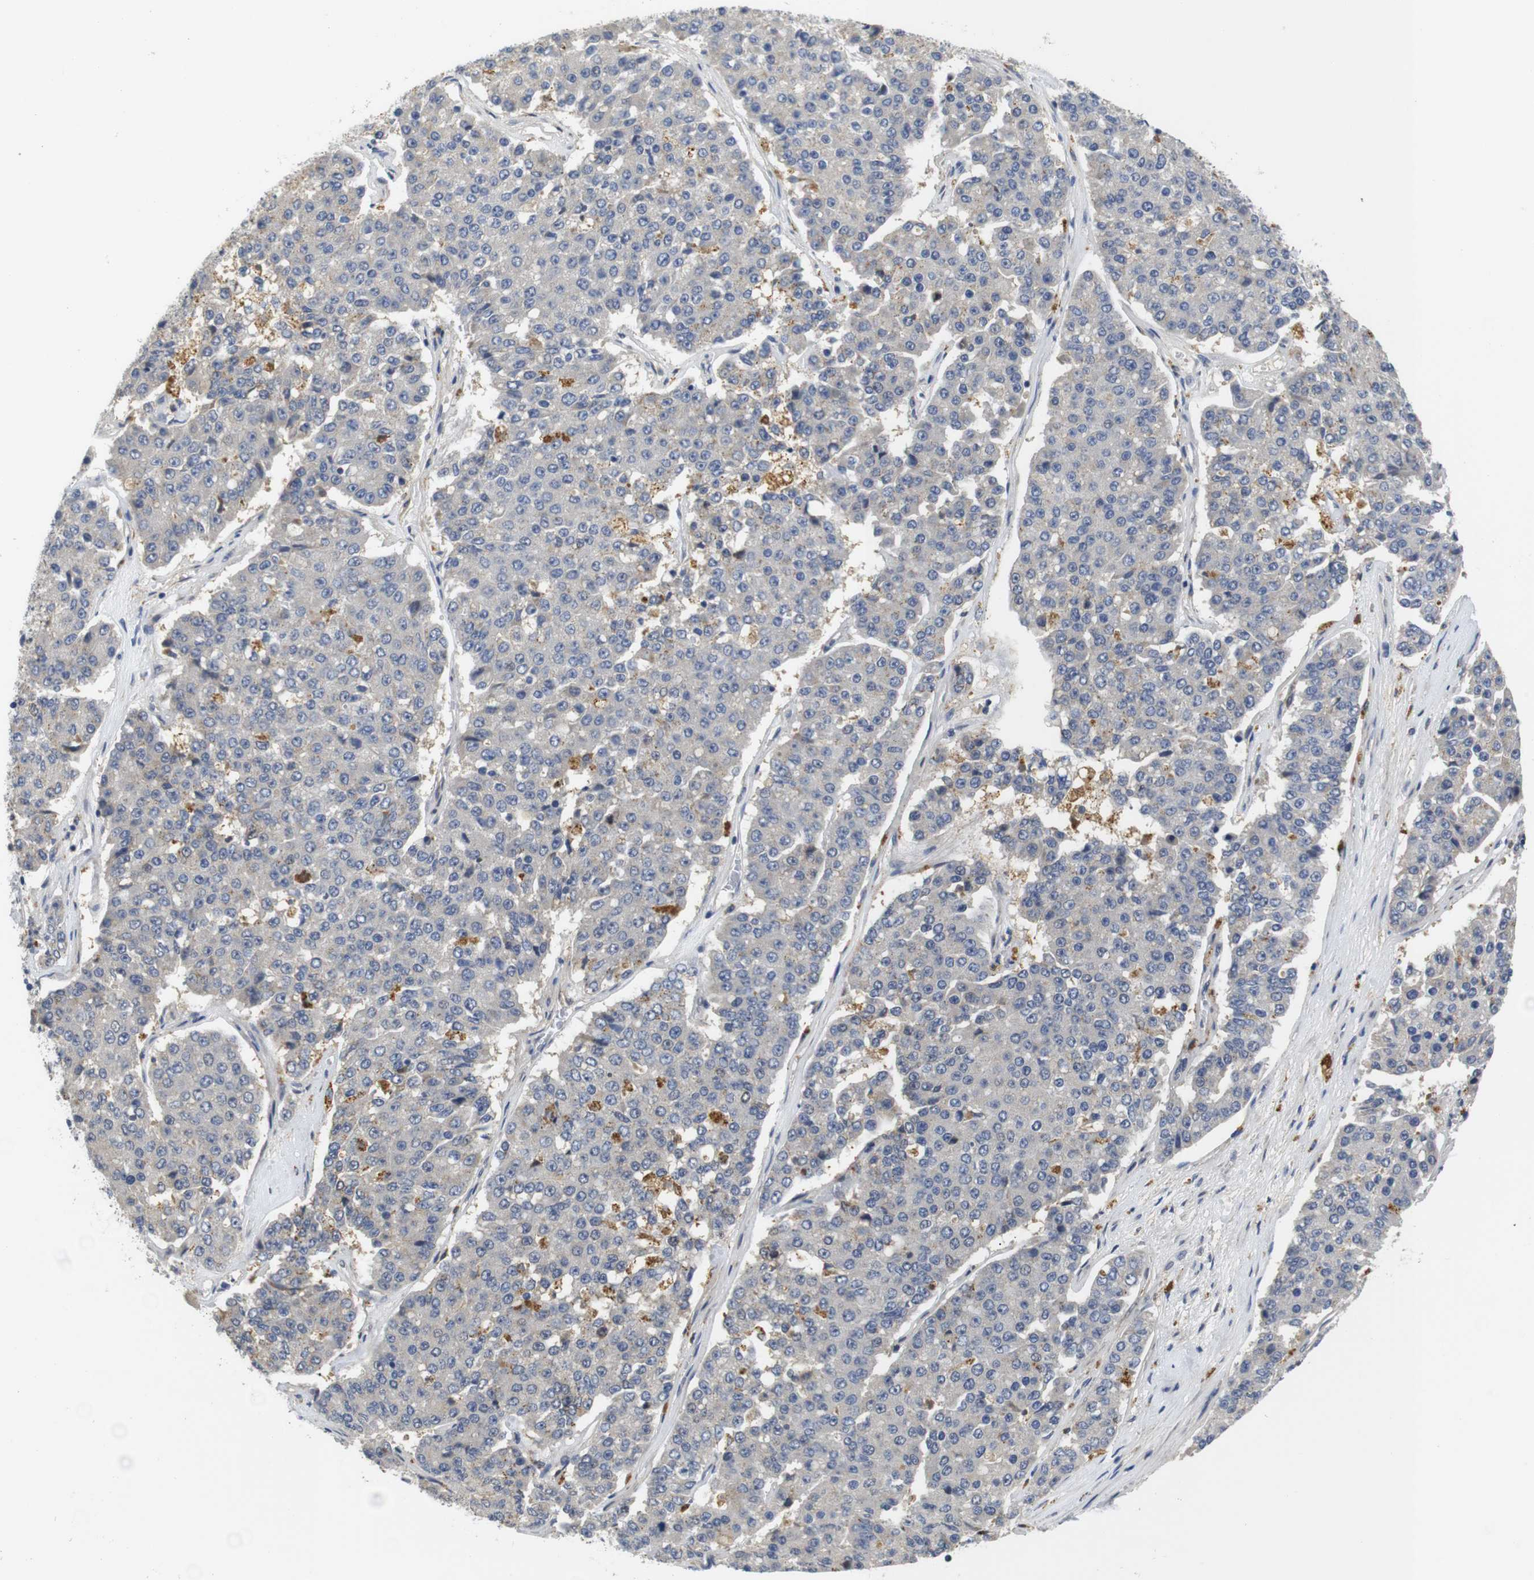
{"staining": {"intensity": "negative", "quantity": "none", "location": "none"}, "tissue": "pancreatic cancer", "cell_type": "Tumor cells", "image_type": "cancer", "snomed": [{"axis": "morphology", "description": "Adenocarcinoma, NOS"}, {"axis": "topography", "description": "Pancreas"}], "caption": "The micrograph exhibits no significant expression in tumor cells of adenocarcinoma (pancreatic).", "gene": "FNTA", "patient": {"sex": "male", "age": 50}}